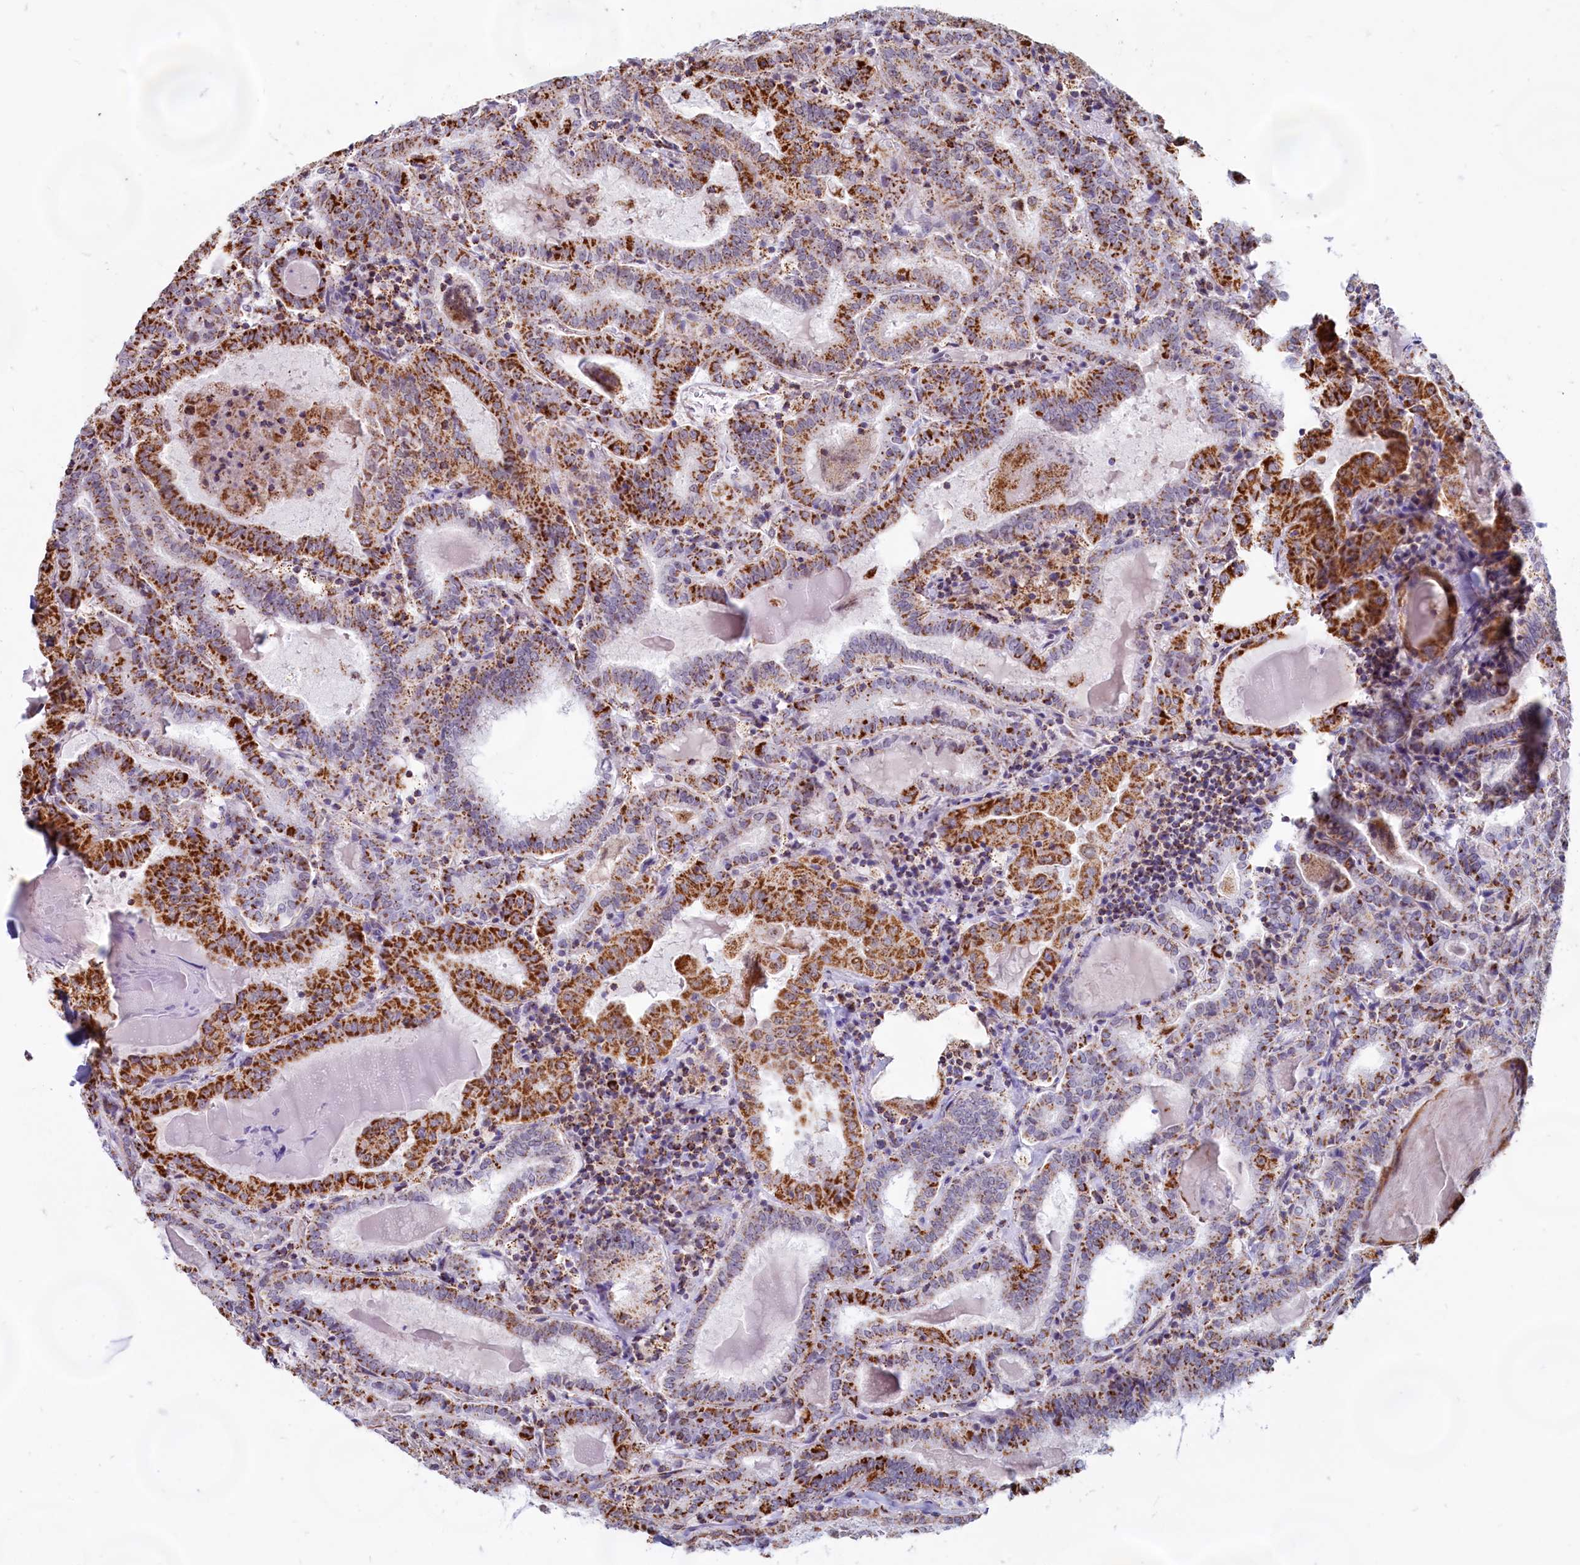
{"staining": {"intensity": "strong", "quantity": ">75%", "location": "cytoplasmic/membranous"}, "tissue": "thyroid cancer", "cell_type": "Tumor cells", "image_type": "cancer", "snomed": [{"axis": "morphology", "description": "Papillary adenocarcinoma, NOS"}, {"axis": "topography", "description": "Thyroid gland"}], "caption": "Immunohistochemical staining of thyroid cancer (papillary adenocarcinoma) shows high levels of strong cytoplasmic/membranous protein expression in about >75% of tumor cells.", "gene": "C1D", "patient": {"sex": "female", "age": 72}}